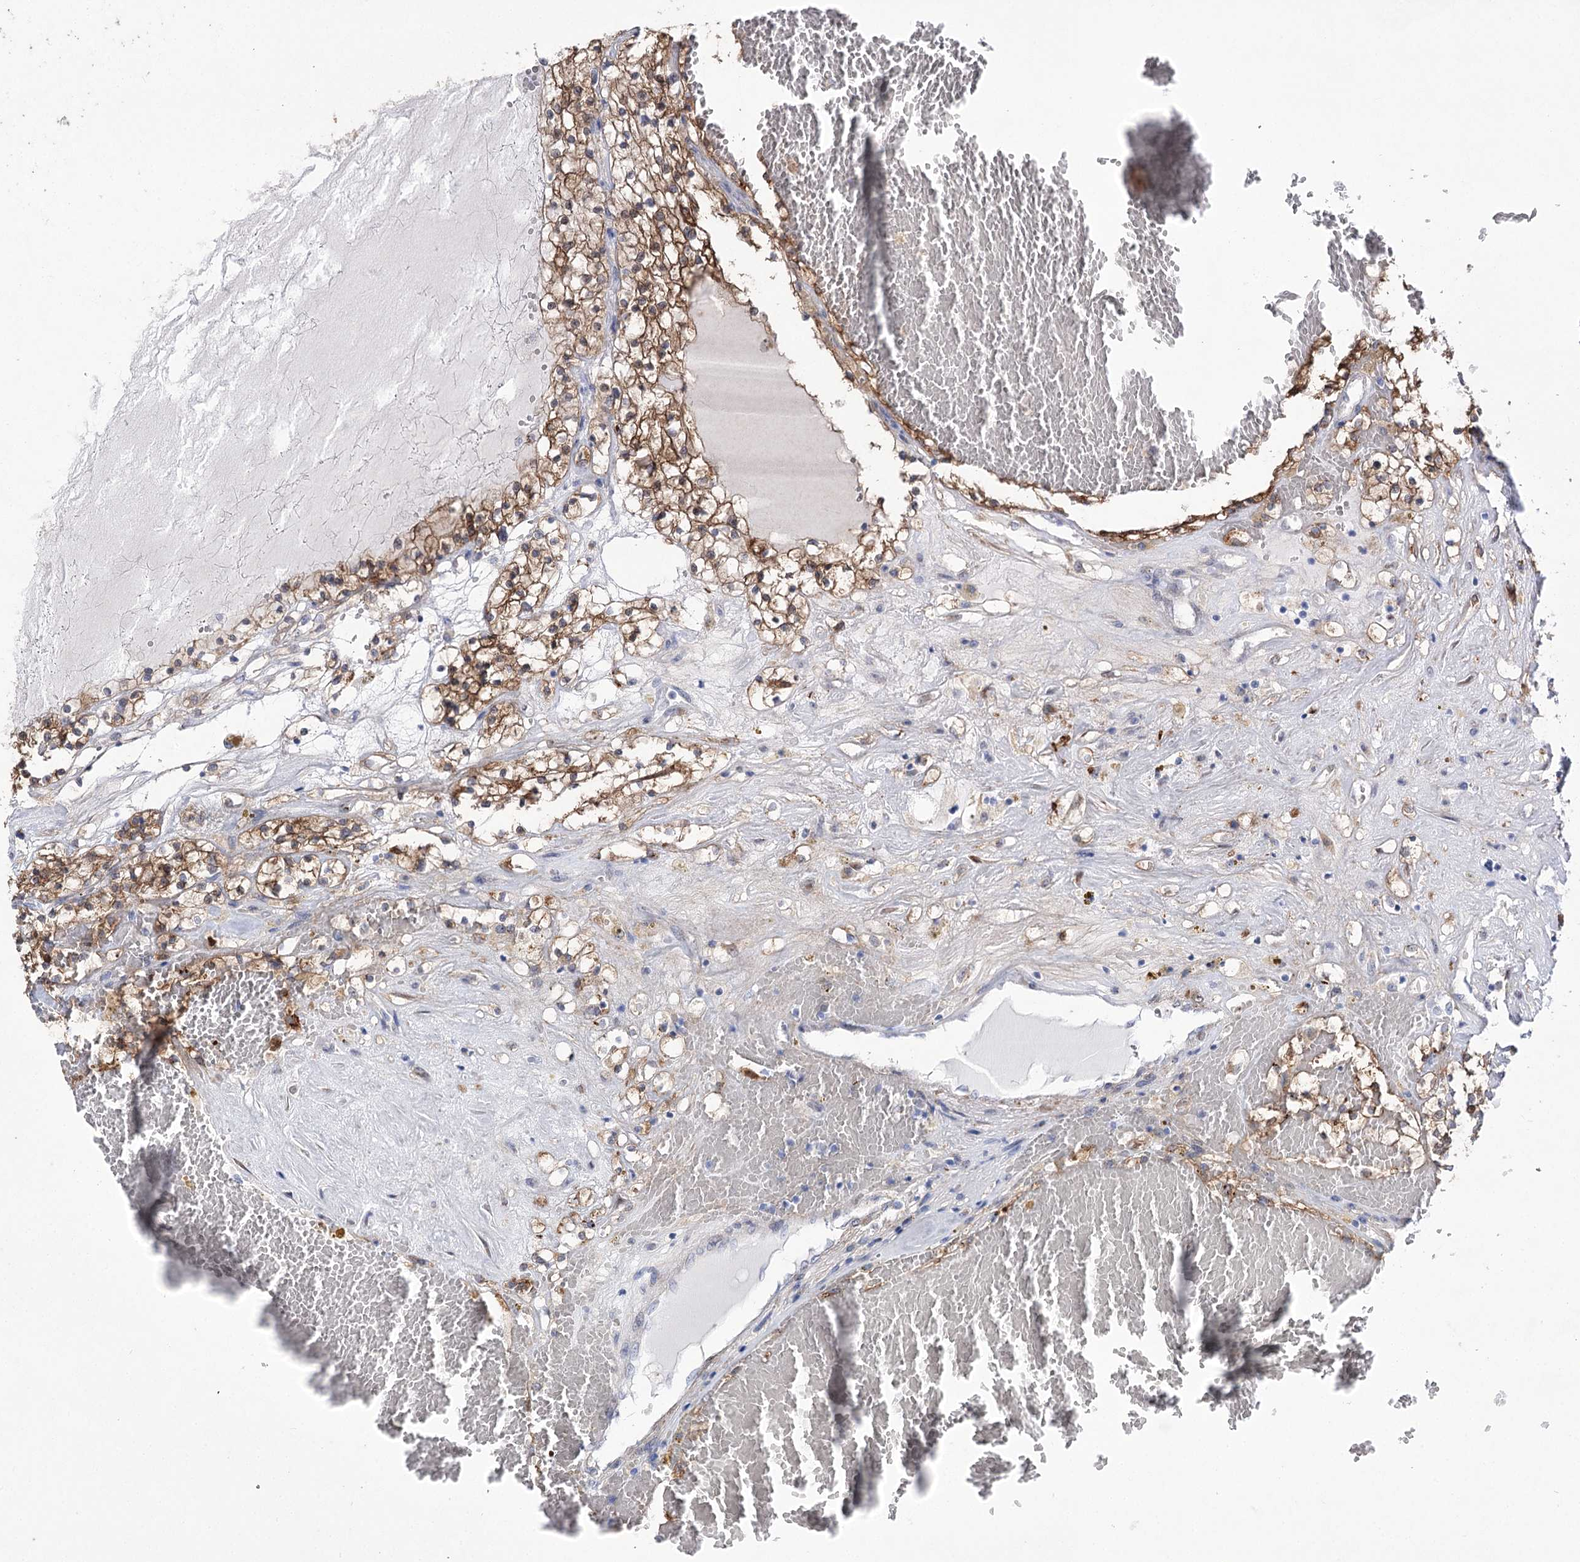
{"staining": {"intensity": "moderate", "quantity": ">75%", "location": "cytoplasmic/membranous"}, "tissue": "renal cancer", "cell_type": "Tumor cells", "image_type": "cancer", "snomed": [{"axis": "morphology", "description": "Normal tissue, NOS"}, {"axis": "morphology", "description": "Adenocarcinoma, NOS"}, {"axis": "topography", "description": "Kidney"}], "caption": "Immunohistochemical staining of renal cancer demonstrates medium levels of moderate cytoplasmic/membranous positivity in about >75% of tumor cells.", "gene": "UGDH", "patient": {"sex": "male", "age": 68}}